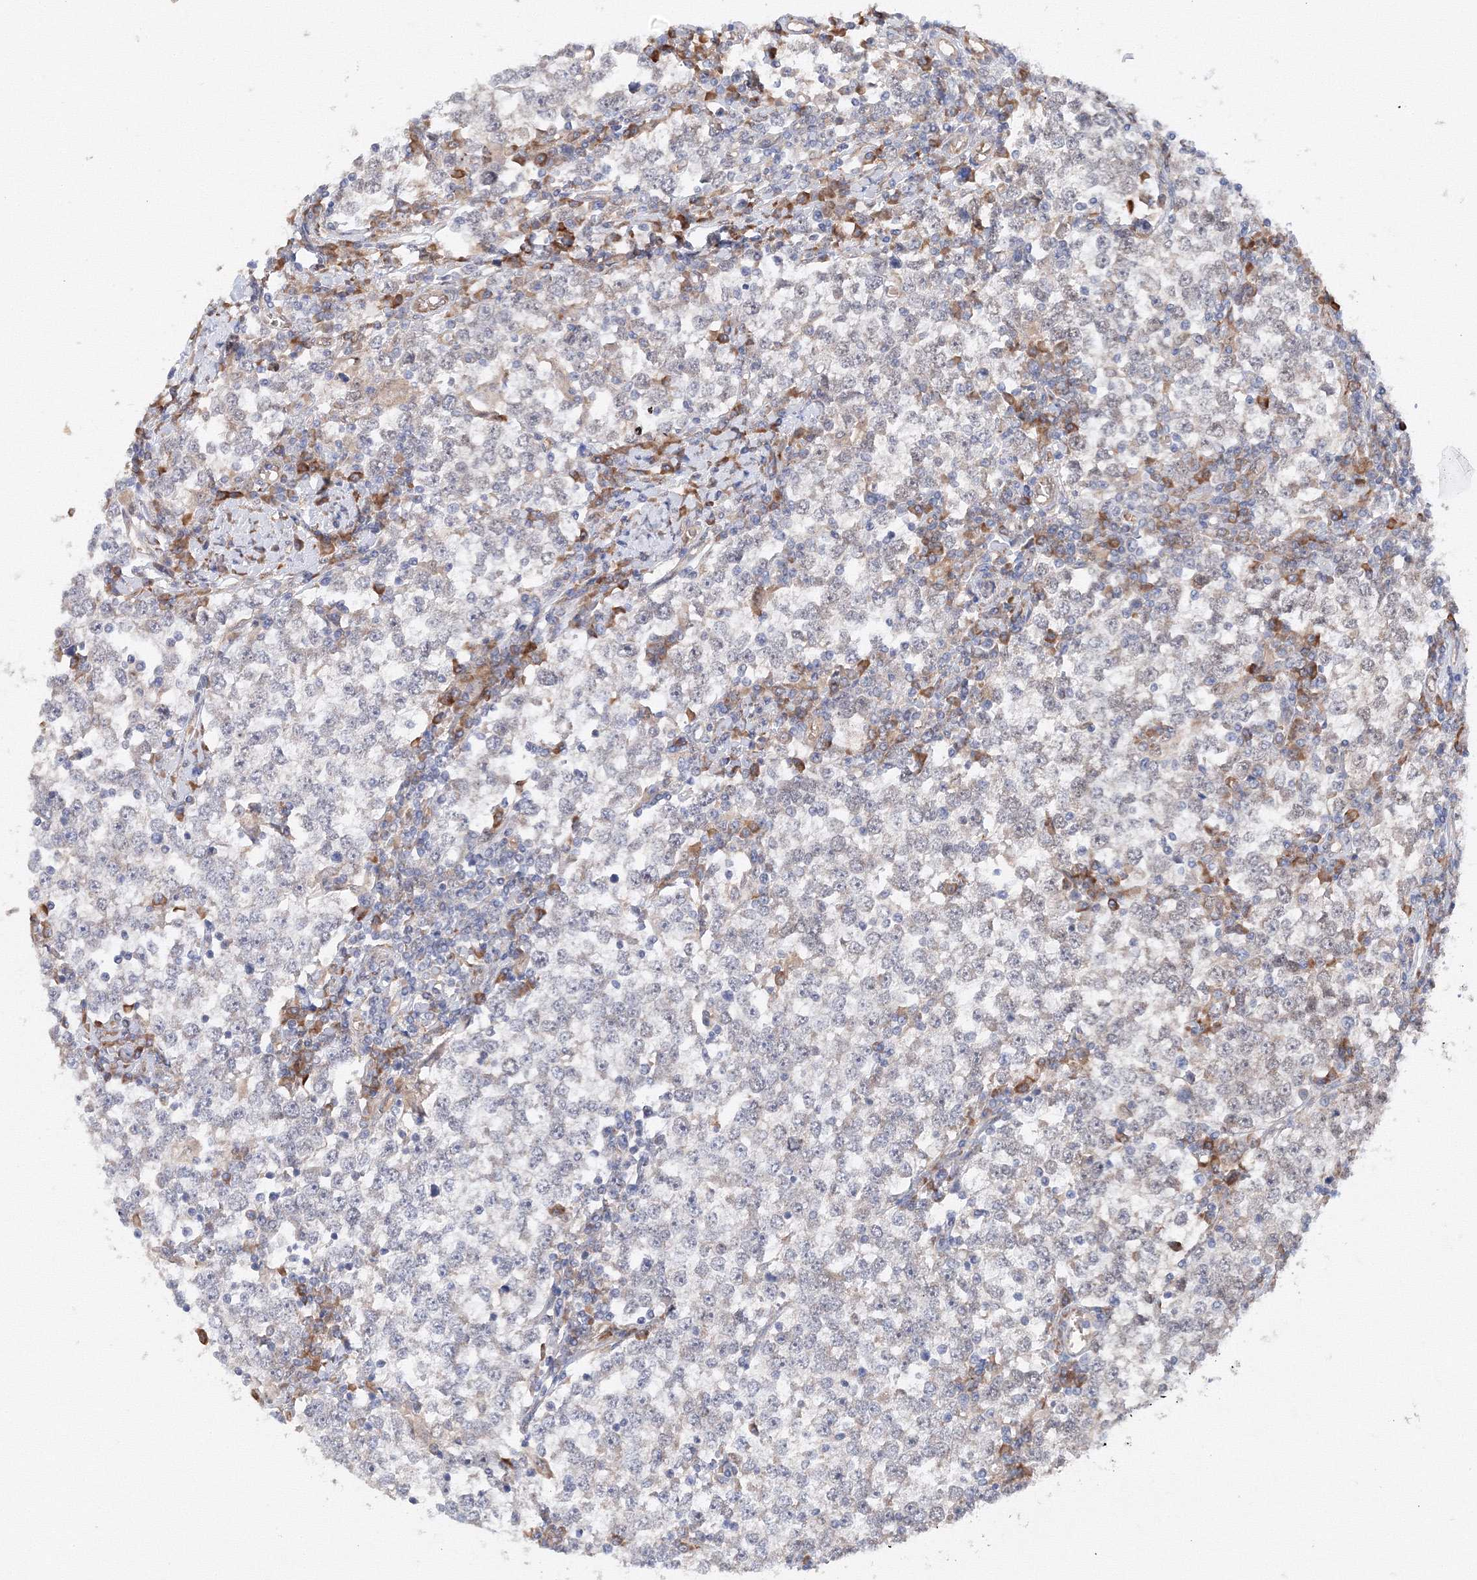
{"staining": {"intensity": "negative", "quantity": "none", "location": "none"}, "tissue": "testis cancer", "cell_type": "Tumor cells", "image_type": "cancer", "snomed": [{"axis": "morphology", "description": "Seminoma, NOS"}, {"axis": "topography", "description": "Testis"}], "caption": "Testis seminoma was stained to show a protein in brown. There is no significant positivity in tumor cells.", "gene": "DIS3L2", "patient": {"sex": "male", "age": 65}}